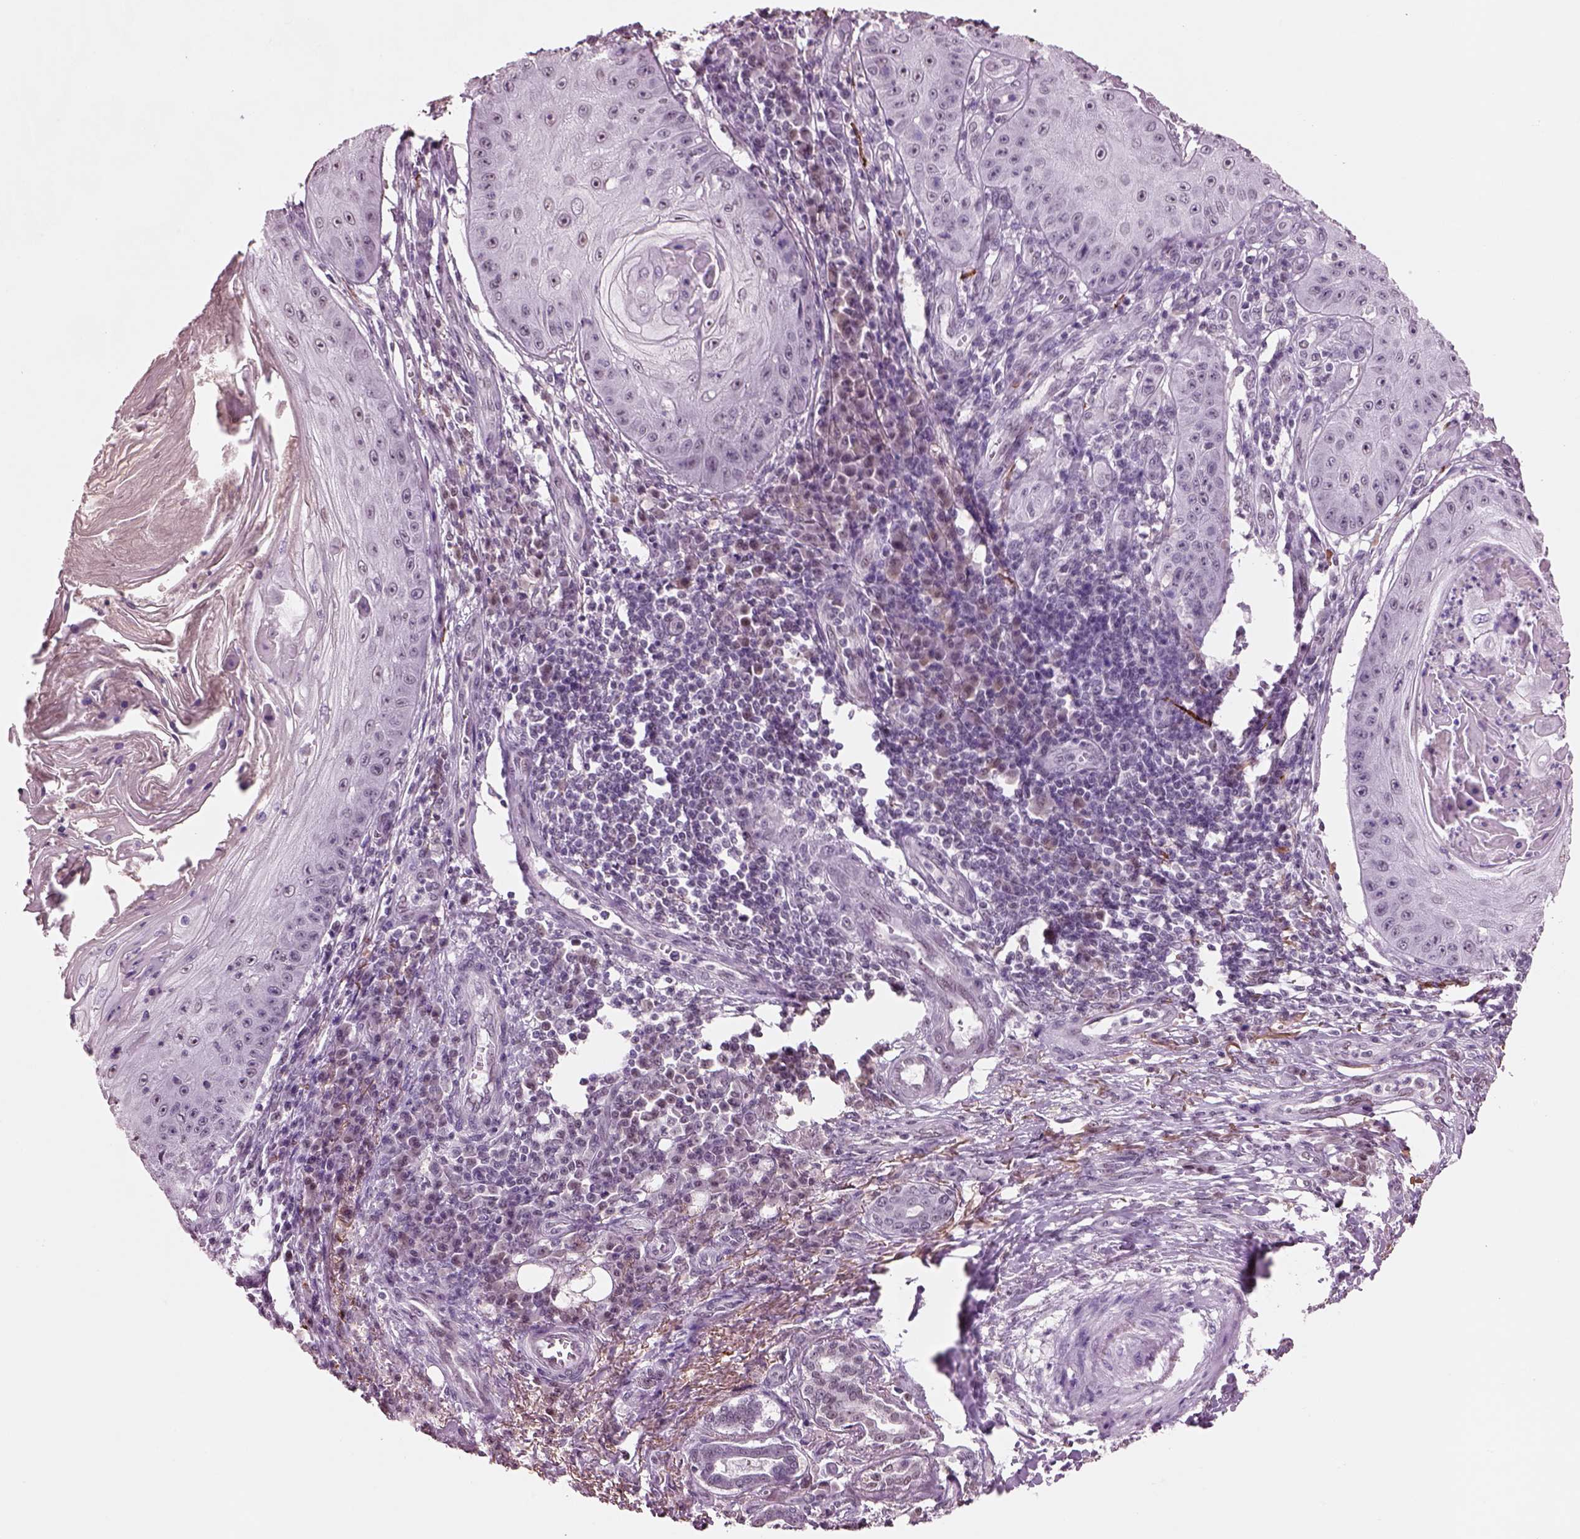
{"staining": {"intensity": "negative", "quantity": "none", "location": "none"}, "tissue": "skin cancer", "cell_type": "Tumor cells", "image_type": "cancer", "snomed": [{"axis": "morphology", "description": "Squamous cell carcinoma, NOS"}, {"axis": "topography", "description": "Skin"}], "caption": "IHC photomicrograph of neoplastic tissue: skin squamous cell carcinoma stained with DAB (3,3'-diaminobenzidine) shows no significant protein positivity in tumor cells.", "gene": "SEPHS1", "patient": {"sex": "male", "age": 70}}